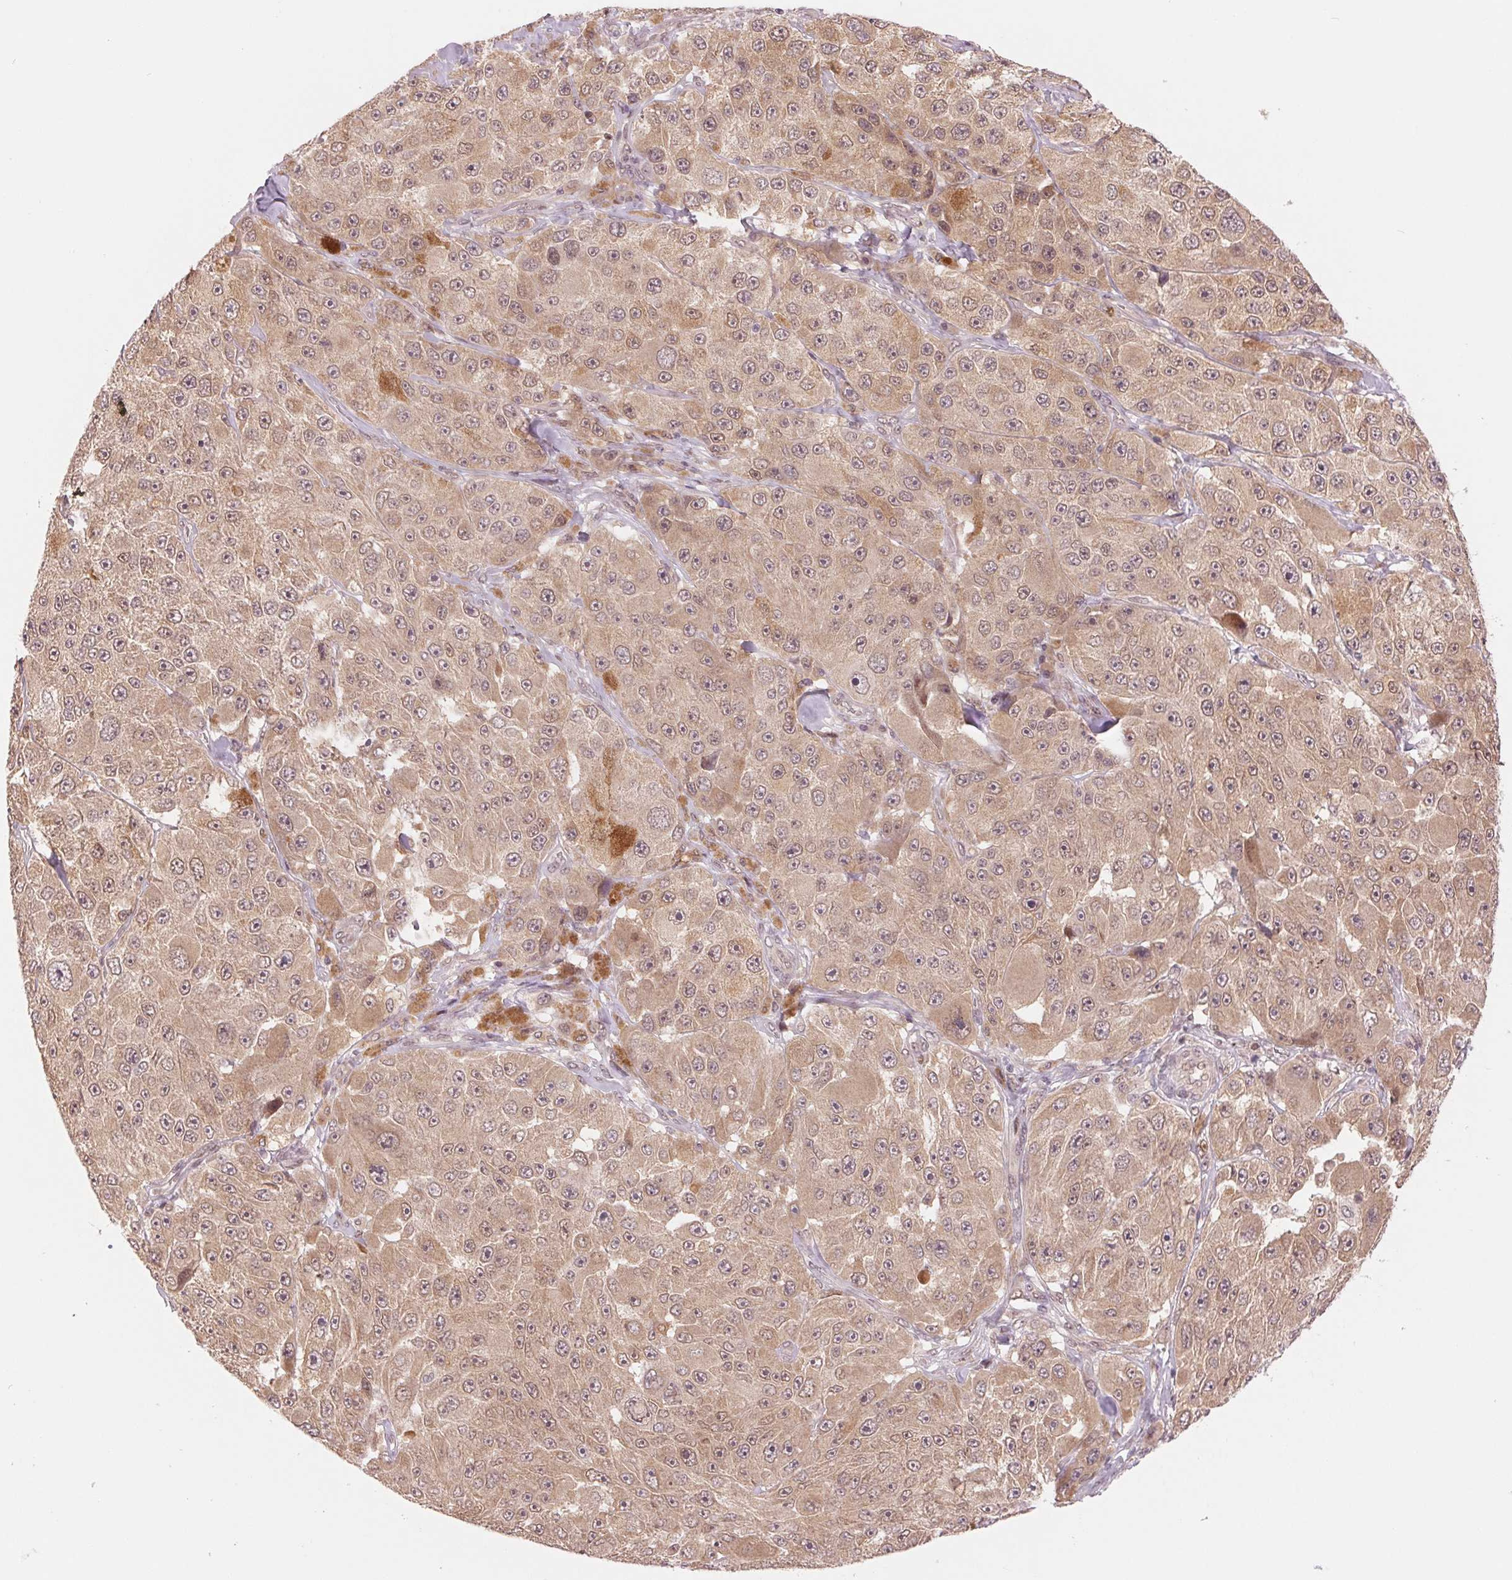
{"staining": {"intensity": "moderate", "quantity": ">75%", "location": "cytoplasmic/membranous"}, "tissue": "melanoma", "cell_type": "Tumor cells", "image_type": "cancer", "snomed": [{"axis": "morphology", "description": "Malignant melanoma, Metastatic site"}, {"axis": "topography", "description": "Lymph node"}], "caption": "Melanoma was stained to show a protein in brown. There is medium levels of moderate cytoplasmic/membranous expression in approximately >75% of tumor cells.", "gene": "ERI3", "patient": {"sex": "male", "age": 62}}